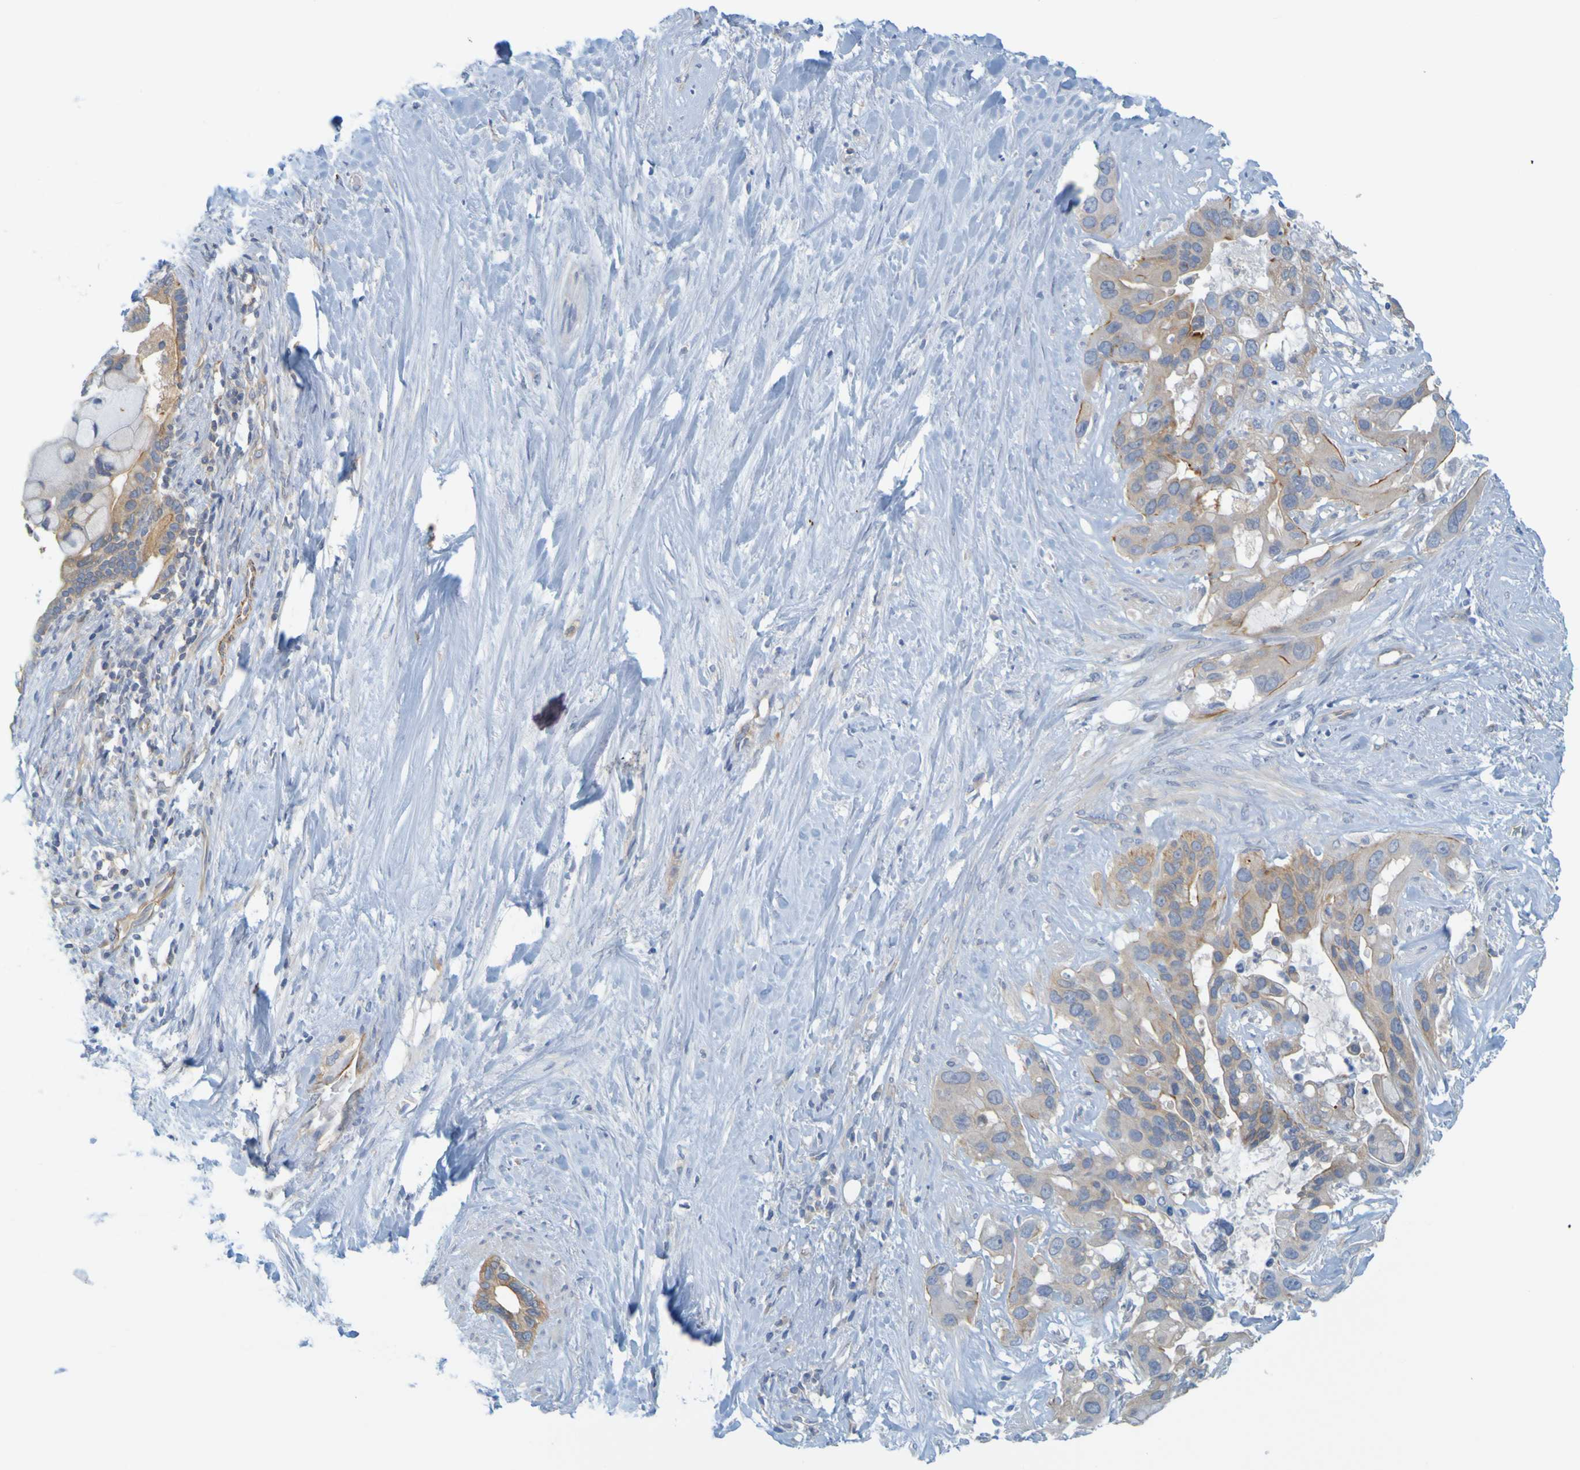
{"staining": {"intensity": "strong", "quantity": "<25%", "location": "cytoplasmic/membranous"}, "tissue": "liver cancer", "cell_type": "Tumor cells", "image_type": "cancer", "snomed": [{"axis": "morphology", "description": "Cholangiocarcinoma"}, {"axis": "topography", "description": "Liver"}], "caption": "Protein expression analysis of human liver cholangiocarcinoma reveals strong cytoplasmic/membranous expression in approximately <25% of tumor cells.", "gene": "APPL1", "patient": {"sex": "female", "age": 65}}